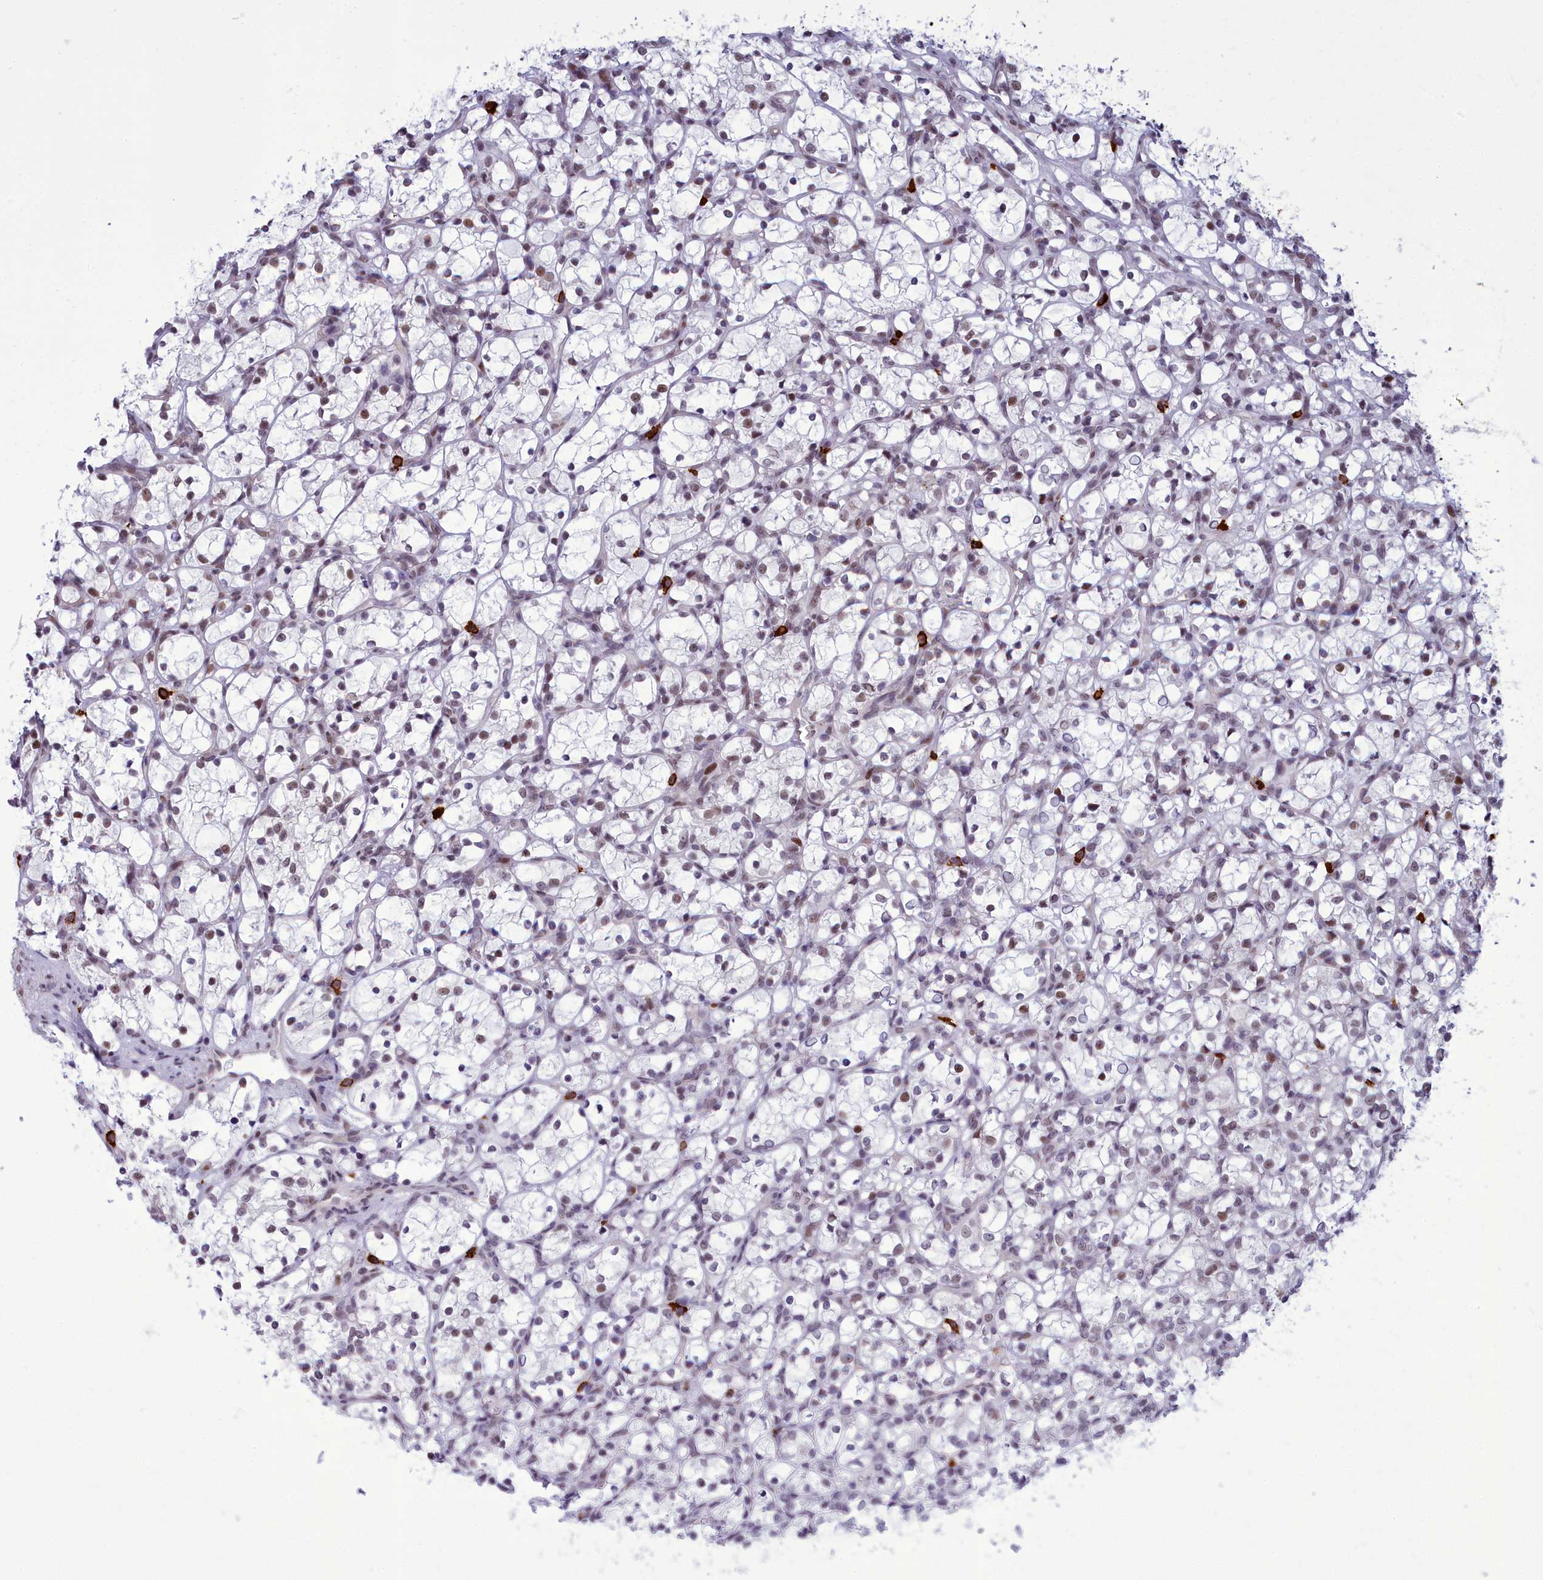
{"staining": {"intensity": "weak", "quantity": ">75%", "location": "nuclear"}, "tissue": "renal cancer", "cell_type": "Tumor cells", "image_type": "cancer", "snomed": [{"axis": "morphology", "description": "Adenocarcinoma, NOS"}, {"axis": "topography", "description": "Kidney"}], "caption": "Immunohistochemical staining of human adenocarcinoma (renal) shows weak nuclear protein expression in approximately >75% of tumor cells.", "gene": "CEACAM19", "patient": {"sex": "female", "age": 69}}